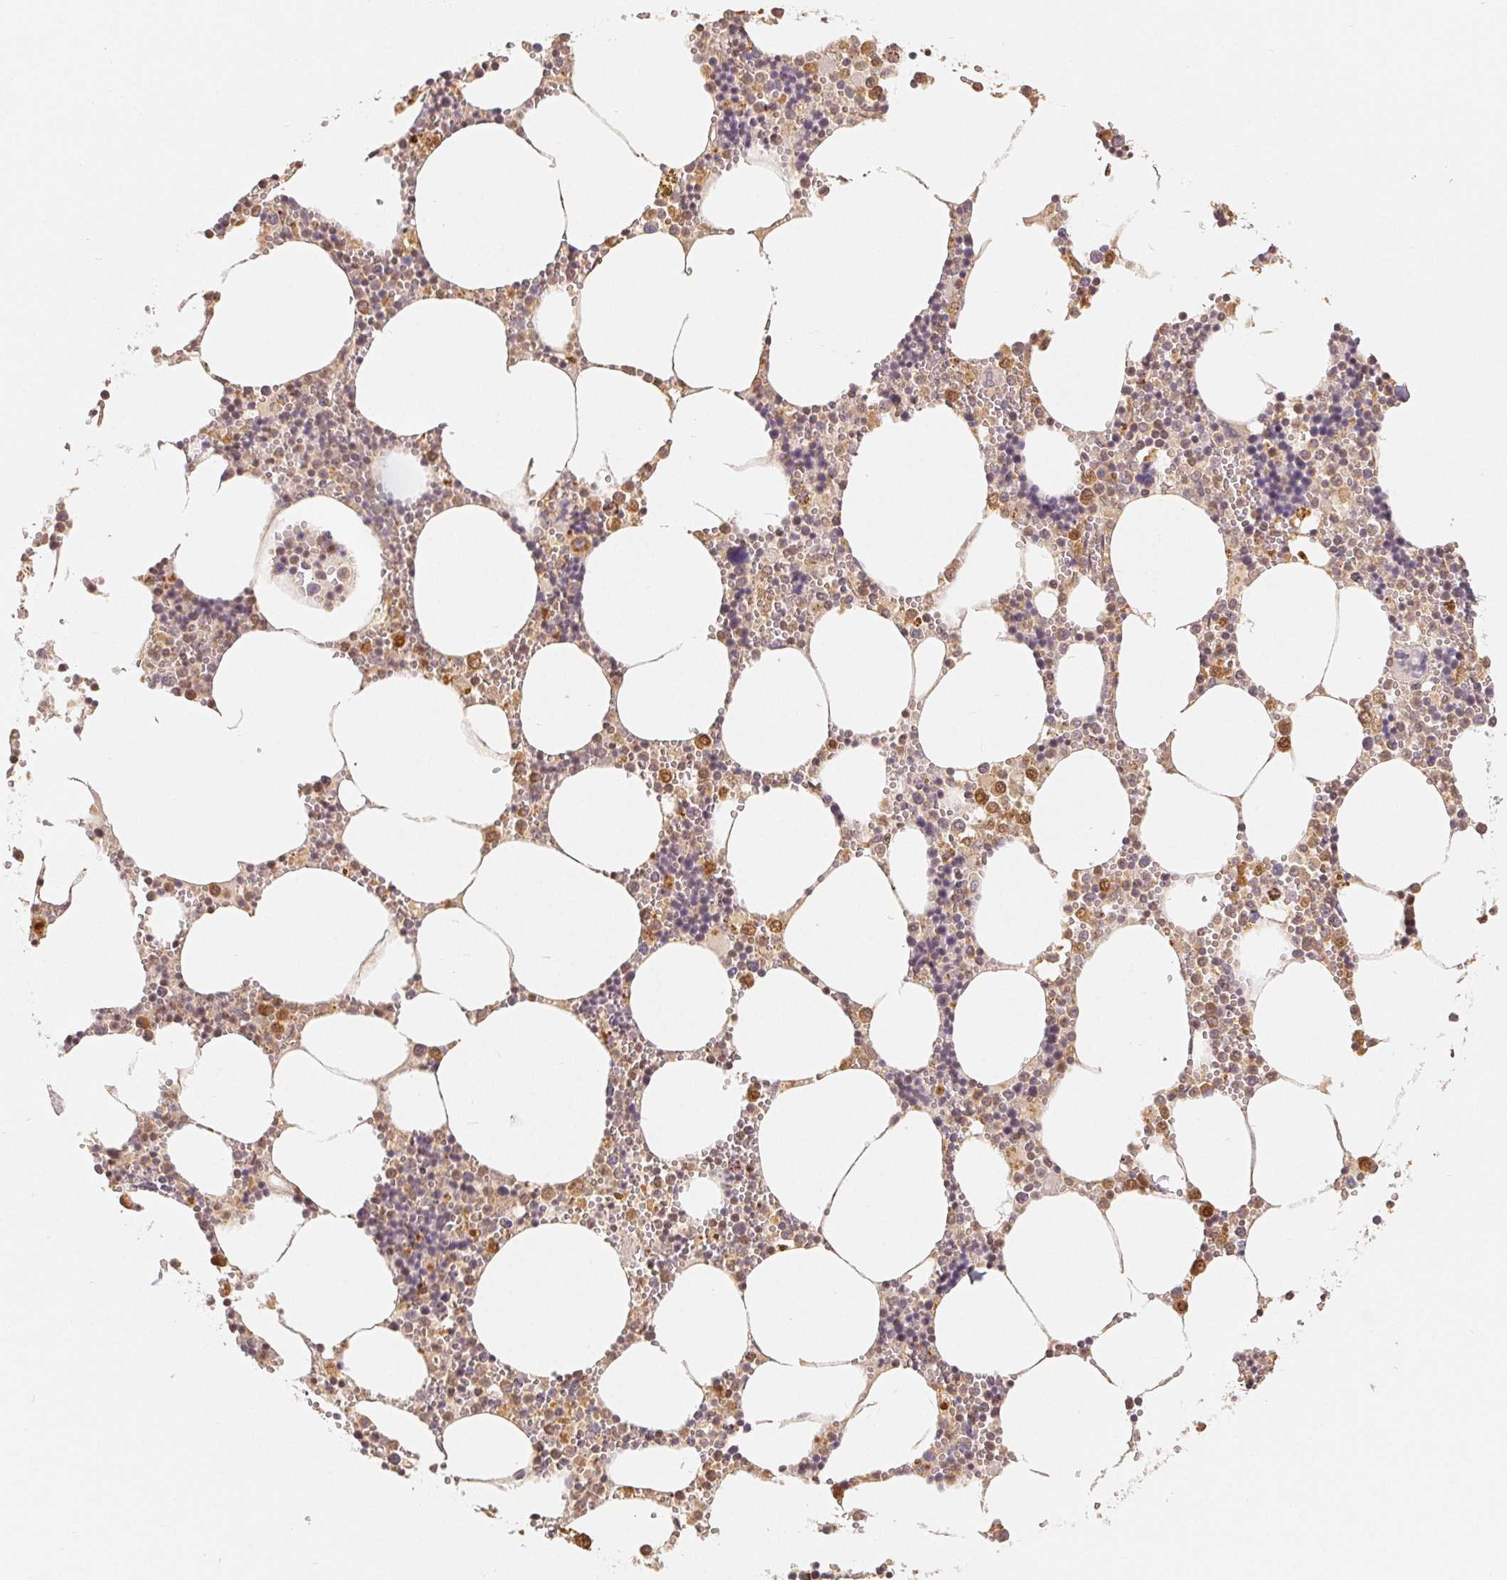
{"staining": {"intensity": "moderate", "quantity": "25%-75%", "location": "cytoplasmic/membranous,nuclear"}, "tissue": "bone marrow", "cell_type": "Hematopoietic cells", "image_type": "normal", "snomed": [{"axis": "morphology", "description": "Normal tissue, NOS"}, {"axis": "topography", "description": "Bone marrow"}], "caption": "IHC staining of benign bone marrow, which shows medium levels of moderate cytoplasmic/membranous,nuclear positivity in about 25%-75% of hematopoietic cells indicating moderate cytoplasmic/membranous,nuclear protein positivity. The staining was performed using DAB (3,3'-diaminobenzidine) (brown) for protein detection and nuclei were counterstained in hematoxylin (blue).", "gene": "GUSB", "patient": {"sex": "male", "age": 54}}